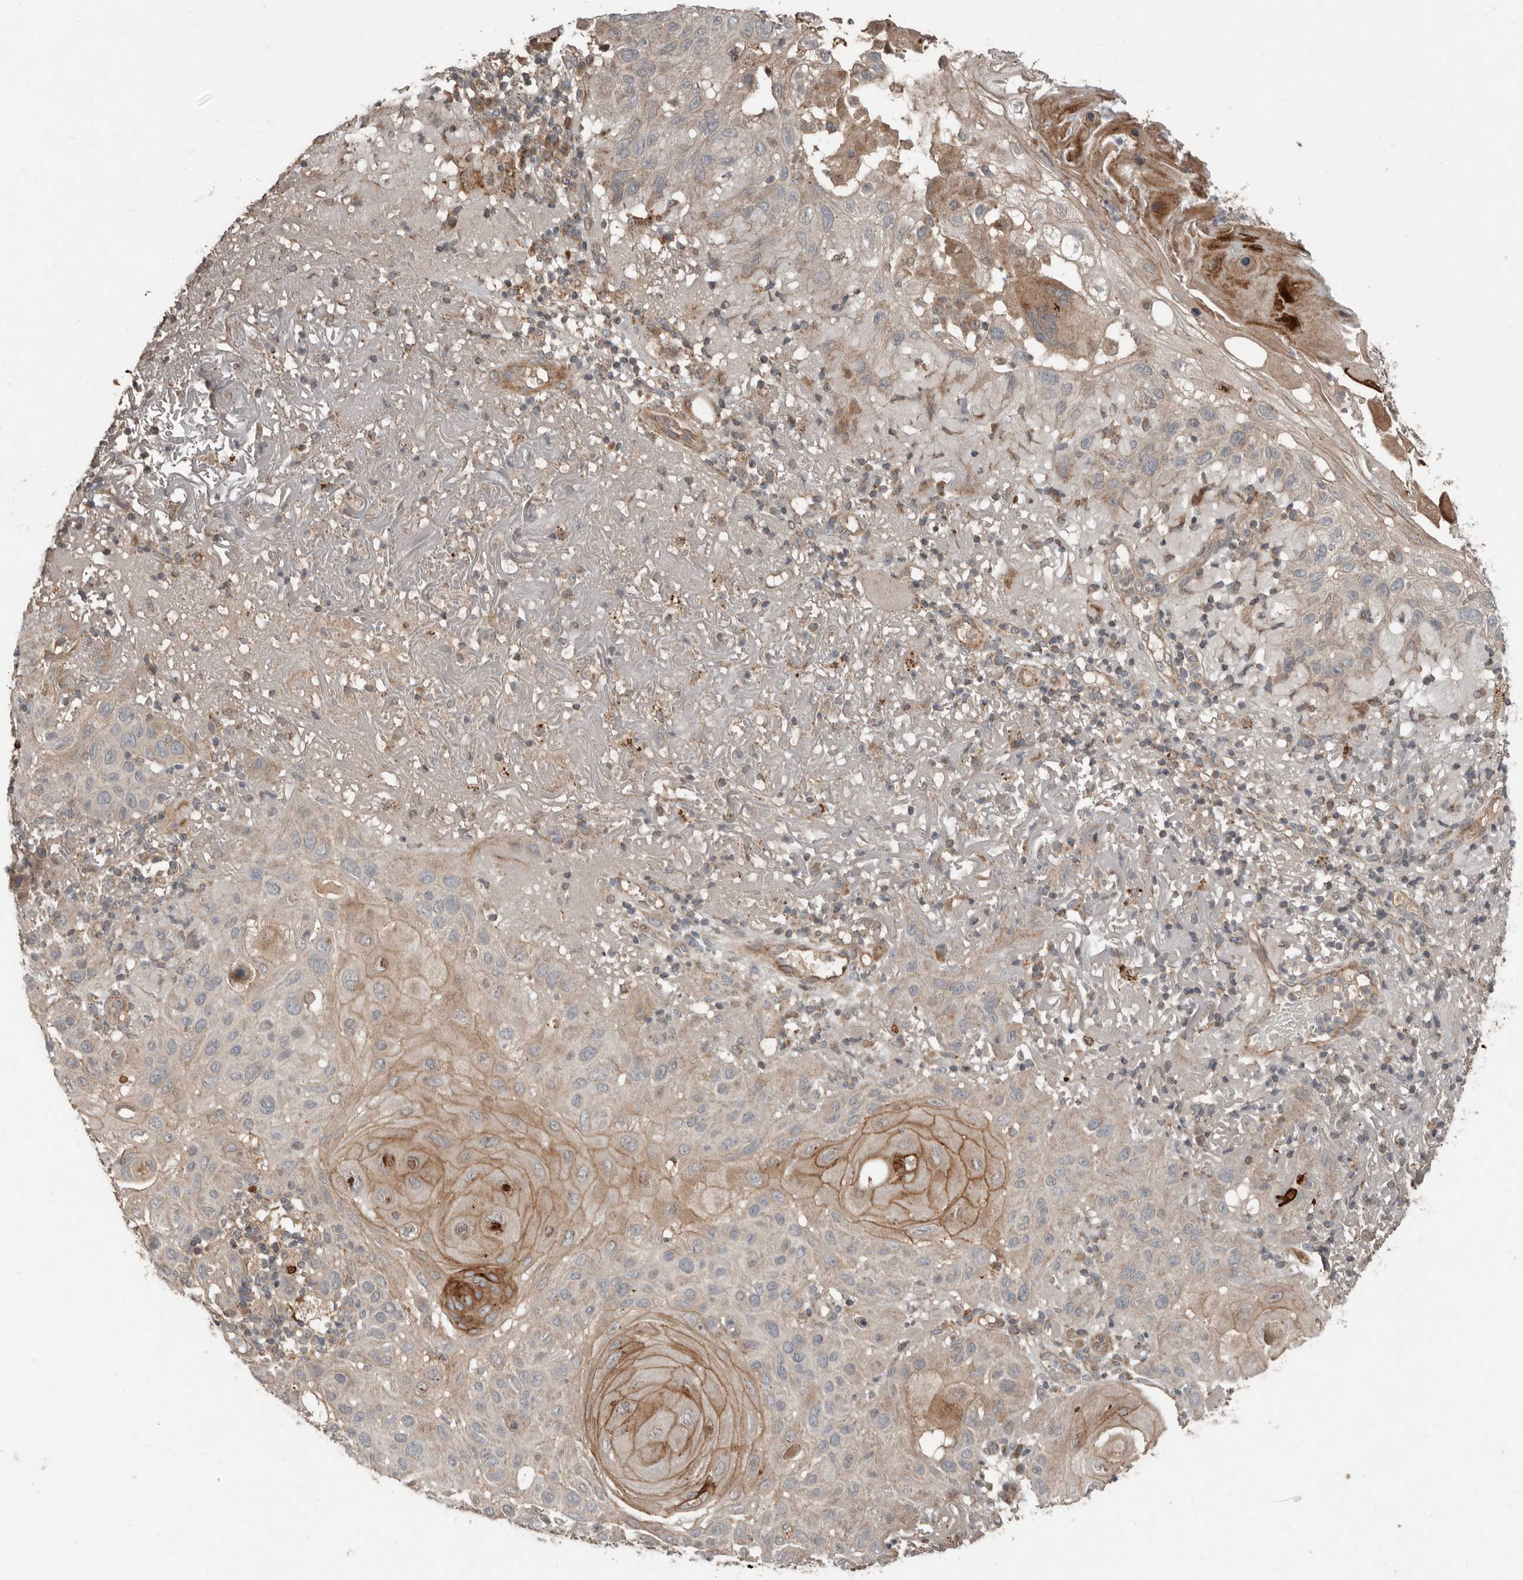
{"staining": {"intensity": "moderate", "quantity": "<25%", "location": "cytoplasmic/membranous"}, "tissue": "skin cancer", "cell_type": "Tumor cells", "image_type": "cancer", "snomed": [{"axis": "morphology", "description": "Normal tissue, NOS"}, {"axis": "morphology", "description": "Squamous cell carcinoma, NOS"}, {"axis": "topography", "description": "Skin"}], "caption": "The photomicrograph demonstrates a brown stain indicating the presence of a protein in the cytoplasmic/membranous of tumor cells in skin cancer (squamous cell carcinoma).", "gene": "SLC6A7", "patient": {"sex": "female", "age": 96}}